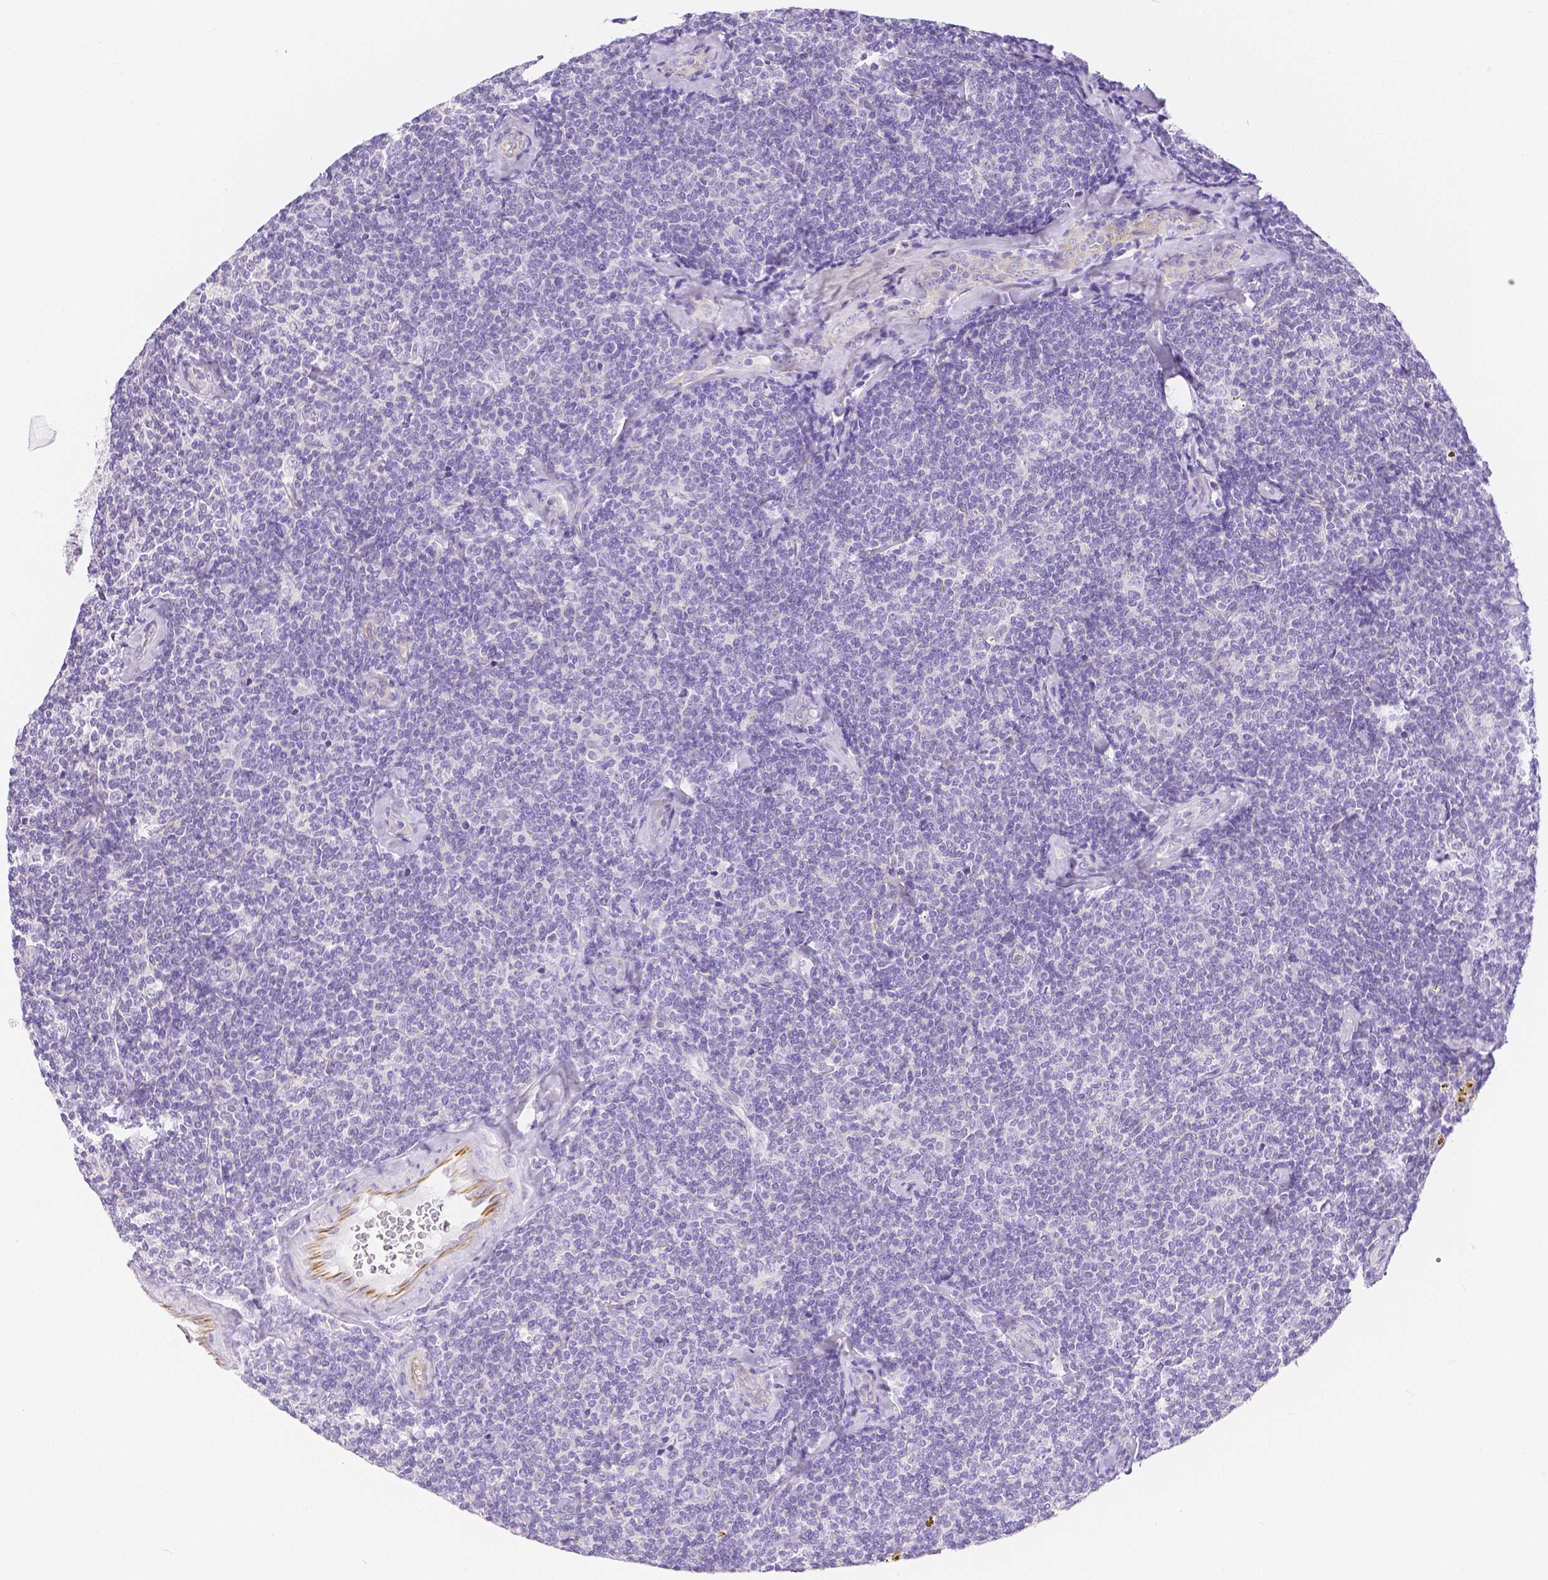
{"staining": {"intensity": "negative", "quantity": "none", "location": "none"}, "tissue": "lymphoma", "cell_type": "Tumor cells", "image_type": "cancer", "snomed": [{"axis": "morphology", "description": "Malignant lymphoma, non-Hodgkin's type, Low grade"}, {"axis": "topography", "description": "Lymph node"}], "caption": "Lymphoma was stained to show a protein in brown. There is no significant expression in tumor cells.", "gene": "SLC27A5", "patient": {"sex": "female", "age": 56}}